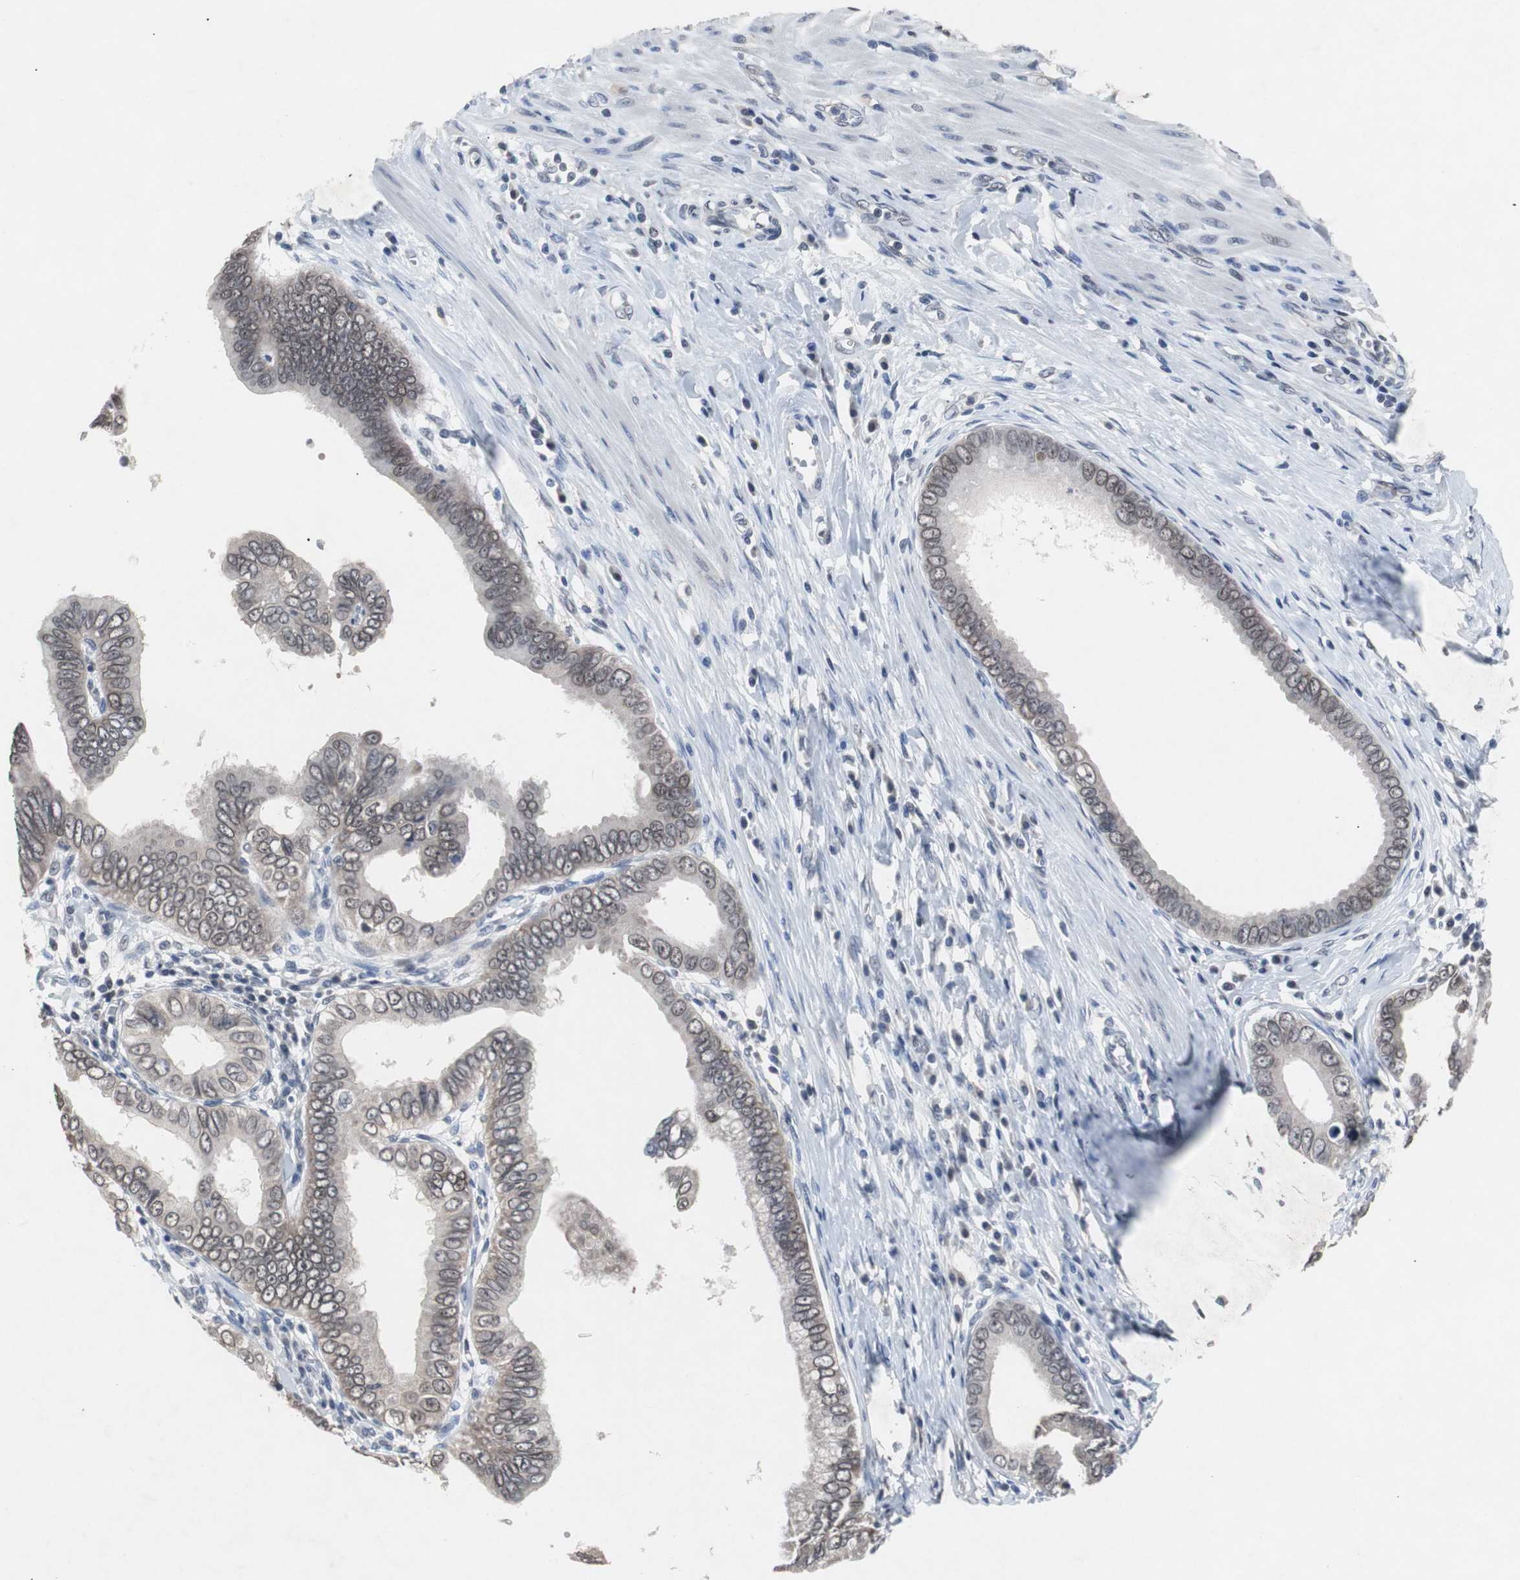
{"staining": {"intensity": "weak", "quantity": ">75%", "location": "nuclear"}, "tissue": "pancreatic cancer", "cell_type": "Tumor cells", "image_type": "cancer", "snomed": [{"axis": "morphology", "description": "Normal tissue, NOS"}, {"axis": "topography", "description": "Lymph node"}], "caption": "Pancreatic cancer stained with a brown dye exhibits weak nuclear positive positivity in approximately >75% of tumor cells.", "gene": "RBM47", "patient": {"sex": "male", "age": 50}}